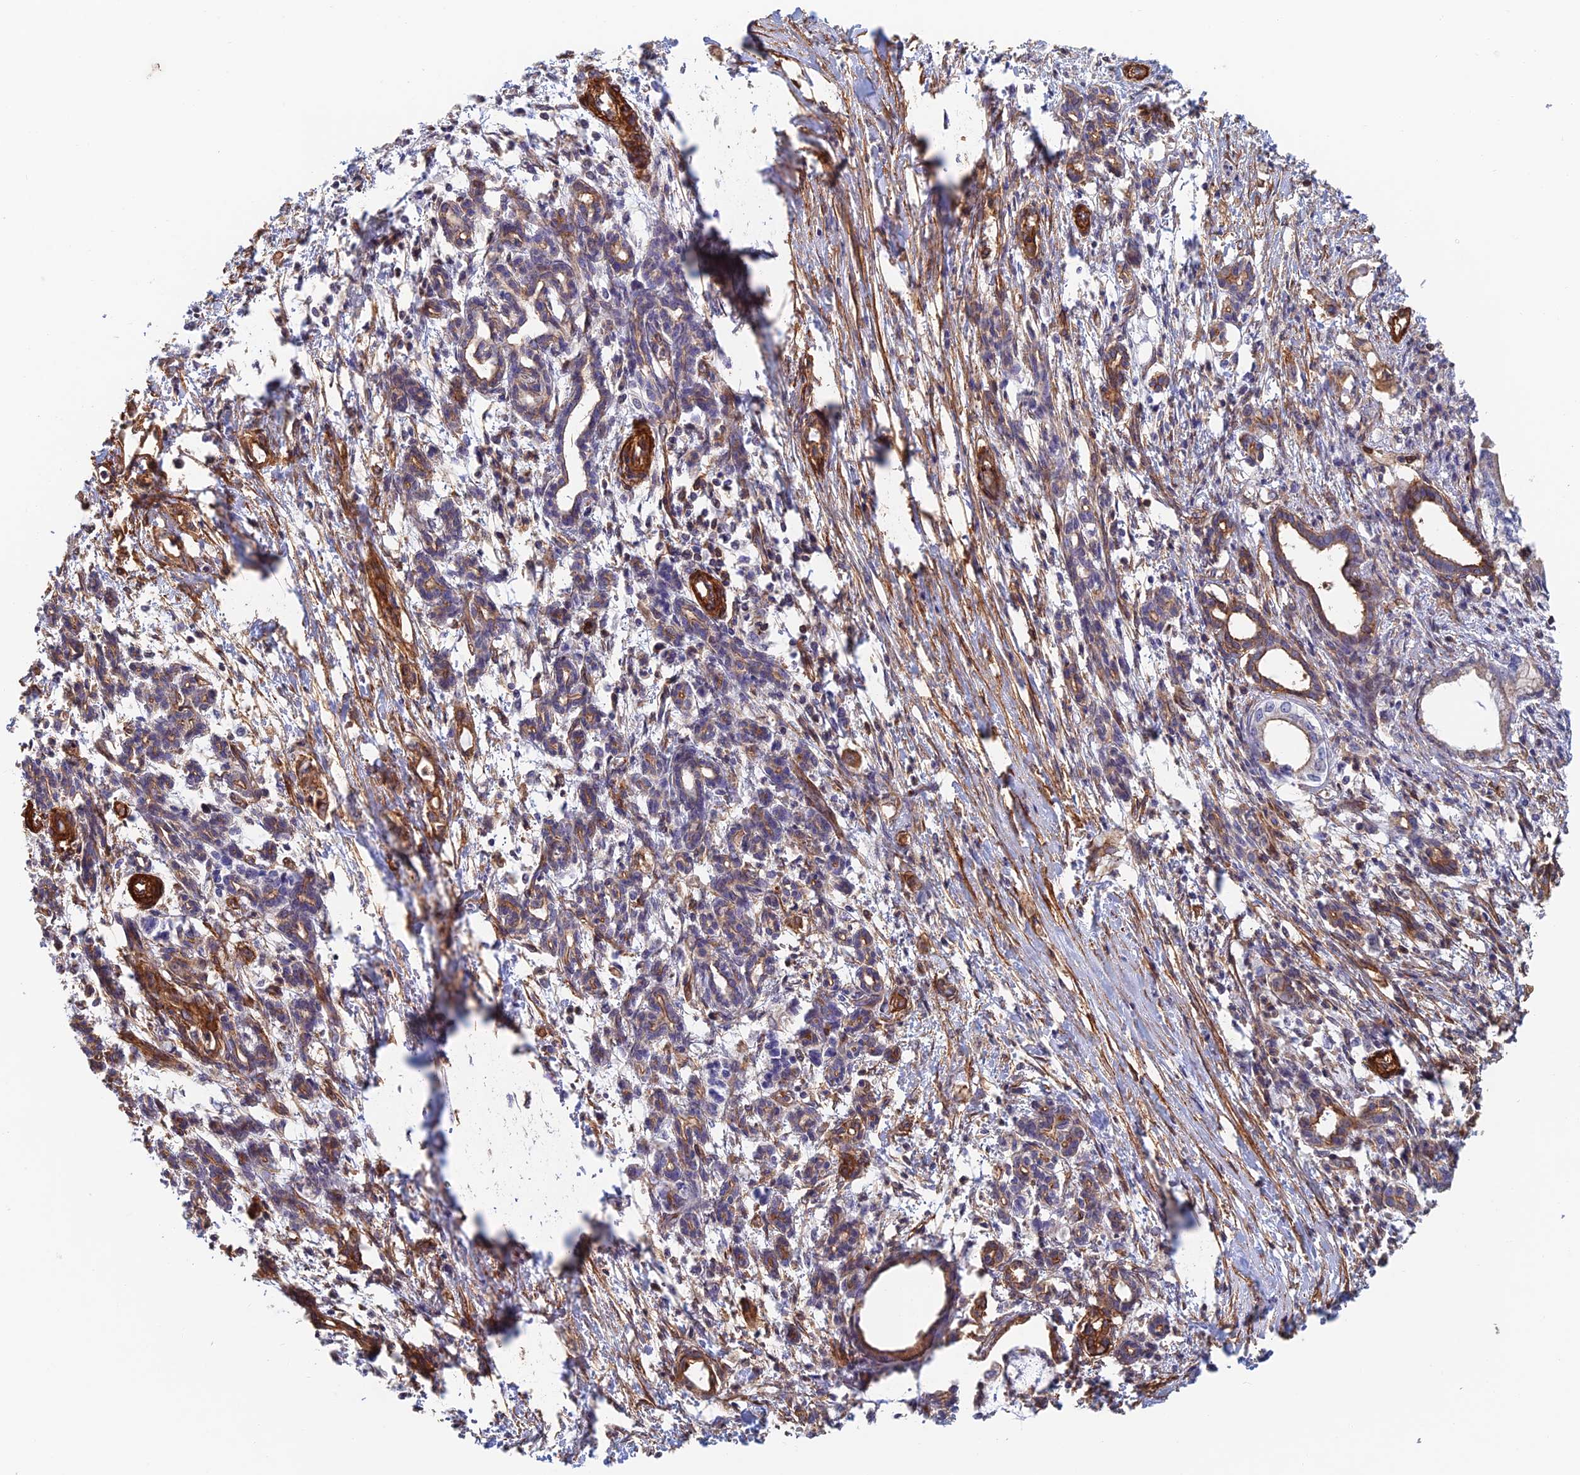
{"staining": {"intensity": "moderate", "quantity": "25%-75%", "location": "cytoplasmic/membranous"}, "tissue": "pancreatic cancer", "cell_type": "Tumor cells", "image_type": "cancer", "snomed": [{"axis": "morphology", "description": "Adenocarcinoma, NOS"}, {"axis": "topography", "description": "Pancreas"}], "caption": "Tumor cells display medium levels of moderate cytoplasmic/membranous expression in about 25%-75% of cells in pancreatic adenocarcinoma. (DAB IHC with brightfield microscopy, high magnification).", "gene": "PAK4", "patient": {"sex": "female", "age": 55}}